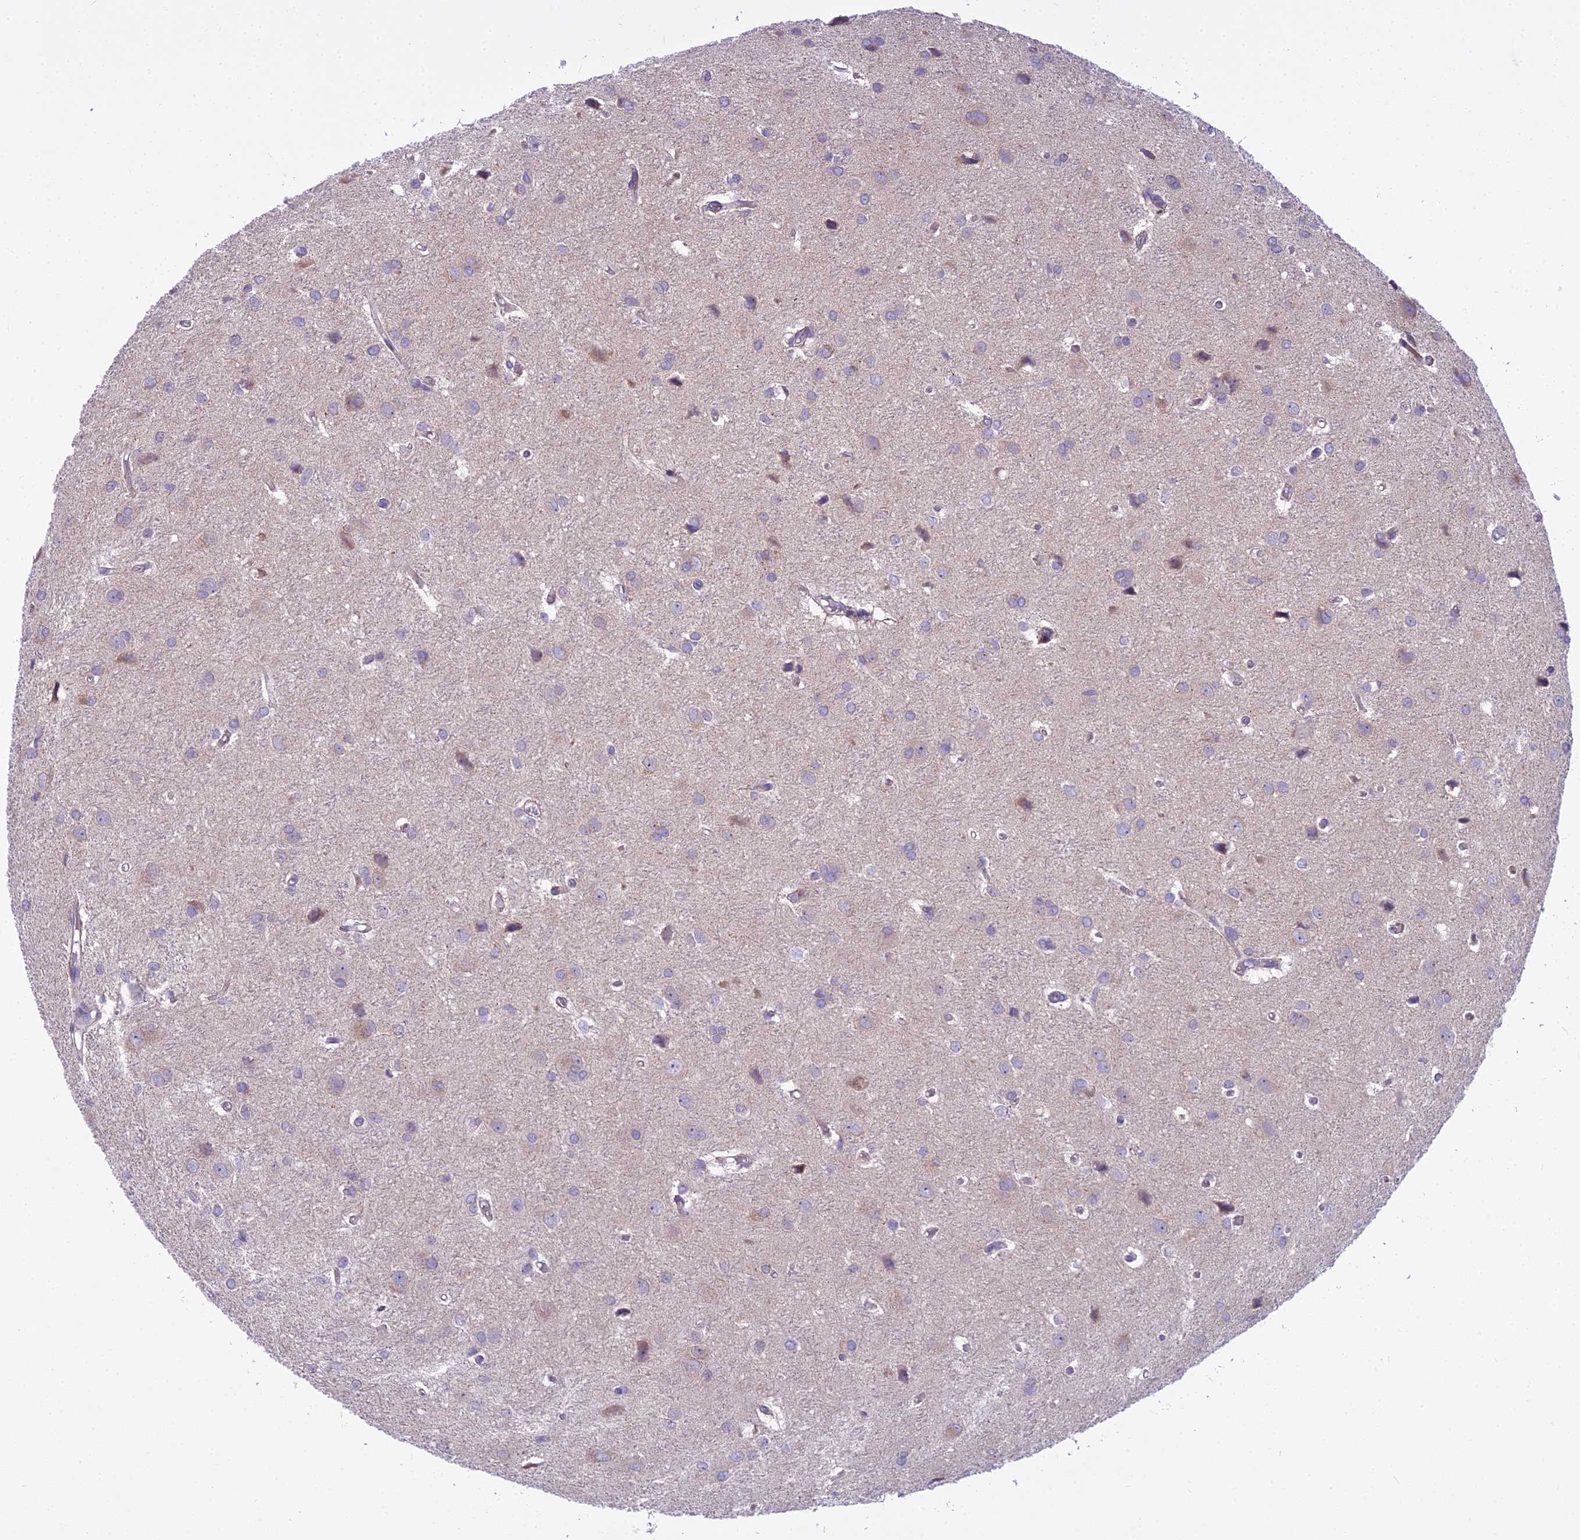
{"staining": {"intensity": "negative", "quantity": "none", "location": "none"}, "tissue": "glioma", "cell_type": "Tumor cells", "image_type": "cancer", "snomed": [{"axis": "morphology", "description": "Glioma, malignant, High grade"}, {"axis": "topography", "description": "Brain"}], "caption": "Glioma was stained to show a protein in brown. There is no significant staining in tumor cells. (DAB (3,3'-diaminobenzidine) IHC visualized using brightfield microscopy, high magnification).", "gene": "PCDHB14", "patient": {"sex": "female", "age": 50}}